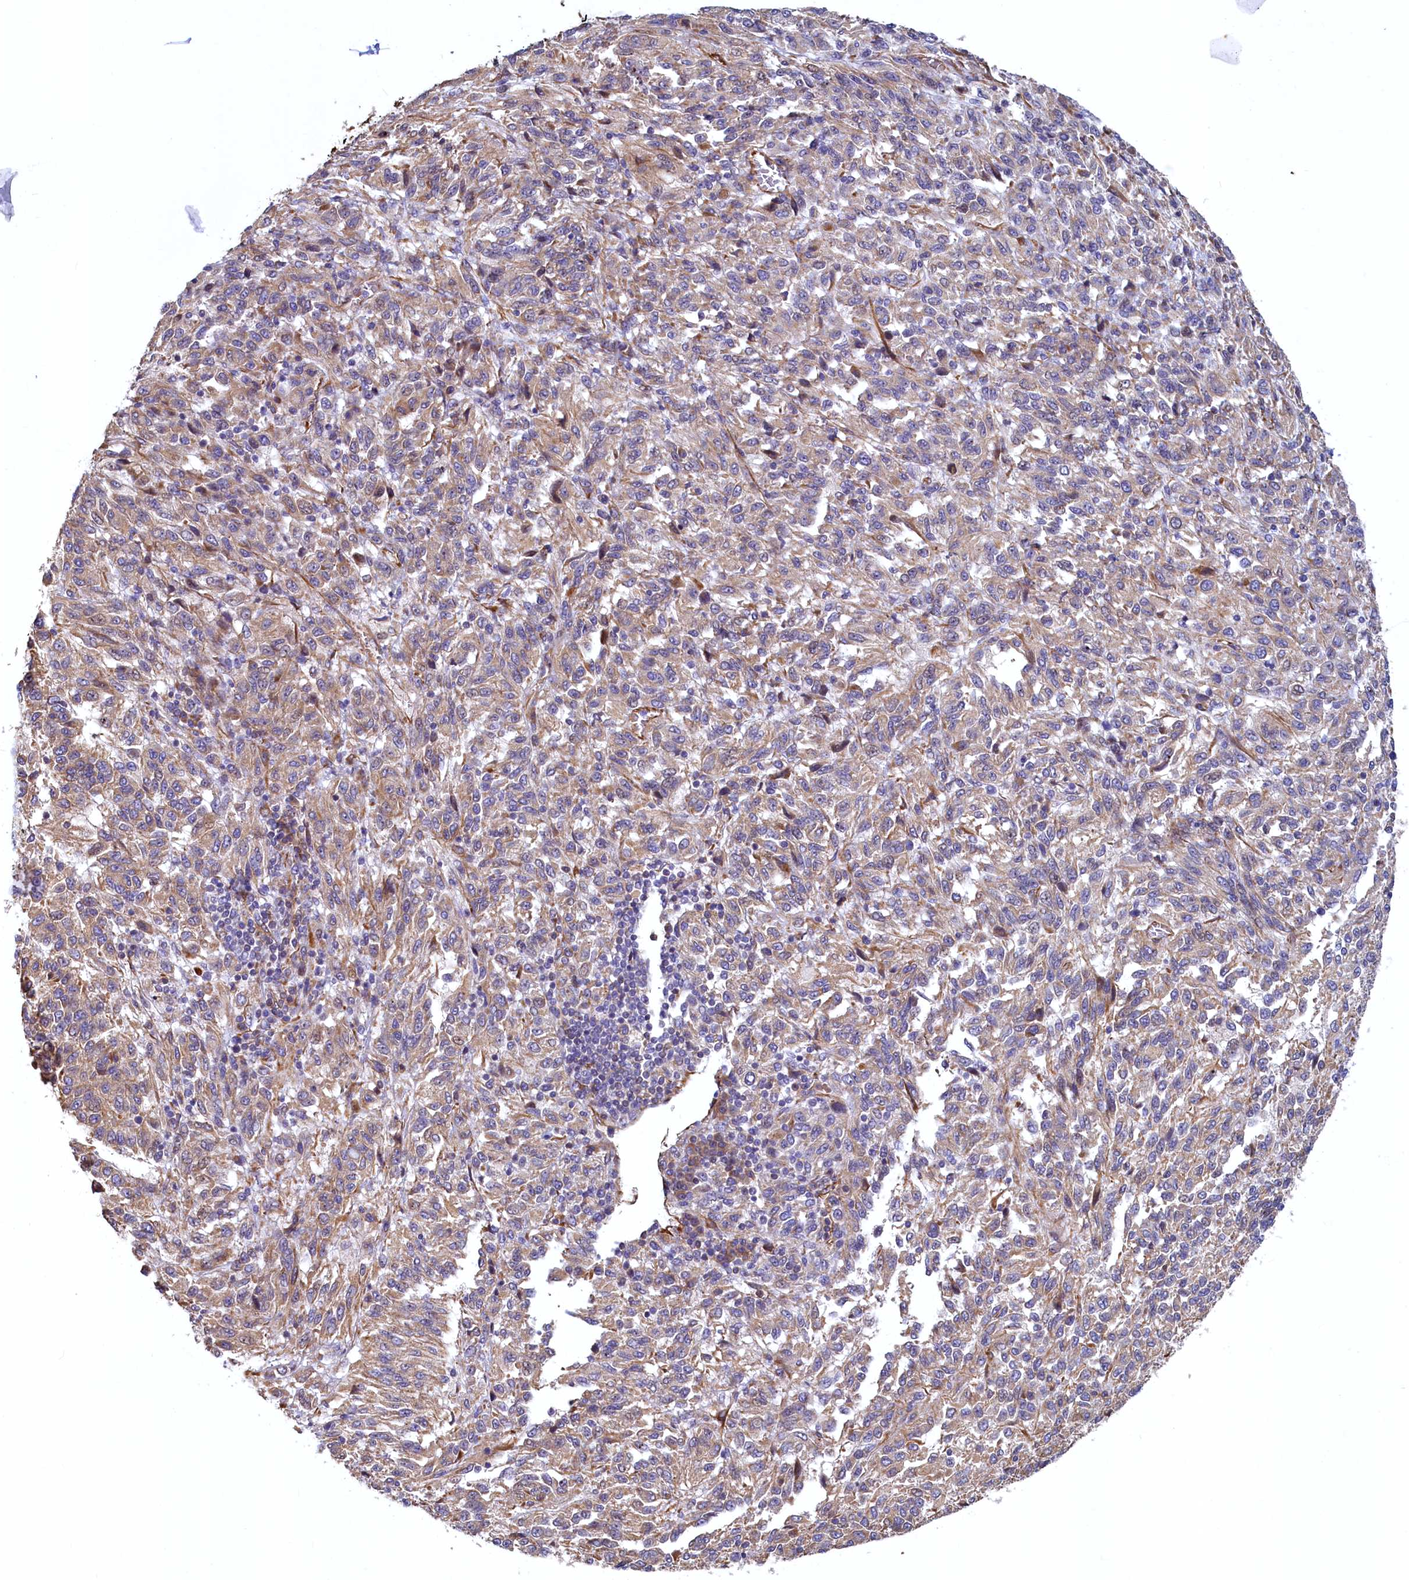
{"staining": {"intensity": "weak", "quantity": ">75%", "location": "cytoplasmic/membranous"}, "tissue": "melanoma", "cell_type": "Tumor cells", "image_type": "cancer", "snomed": [{"axis": "morphology", "description": "Malignant melanoma, Metastatic site"}, {"axis": "topography", "description": "Lung"}], "caption": "This photomicrograph shows immunohistochemistry (IHC) staining of malignant melanoma (metastatic site), with low weak cytoplasmic/membranous staining in about >75% of tumor cells.", "gene": "LRRC57", "patient": {"sex": "male", "age": 64}}